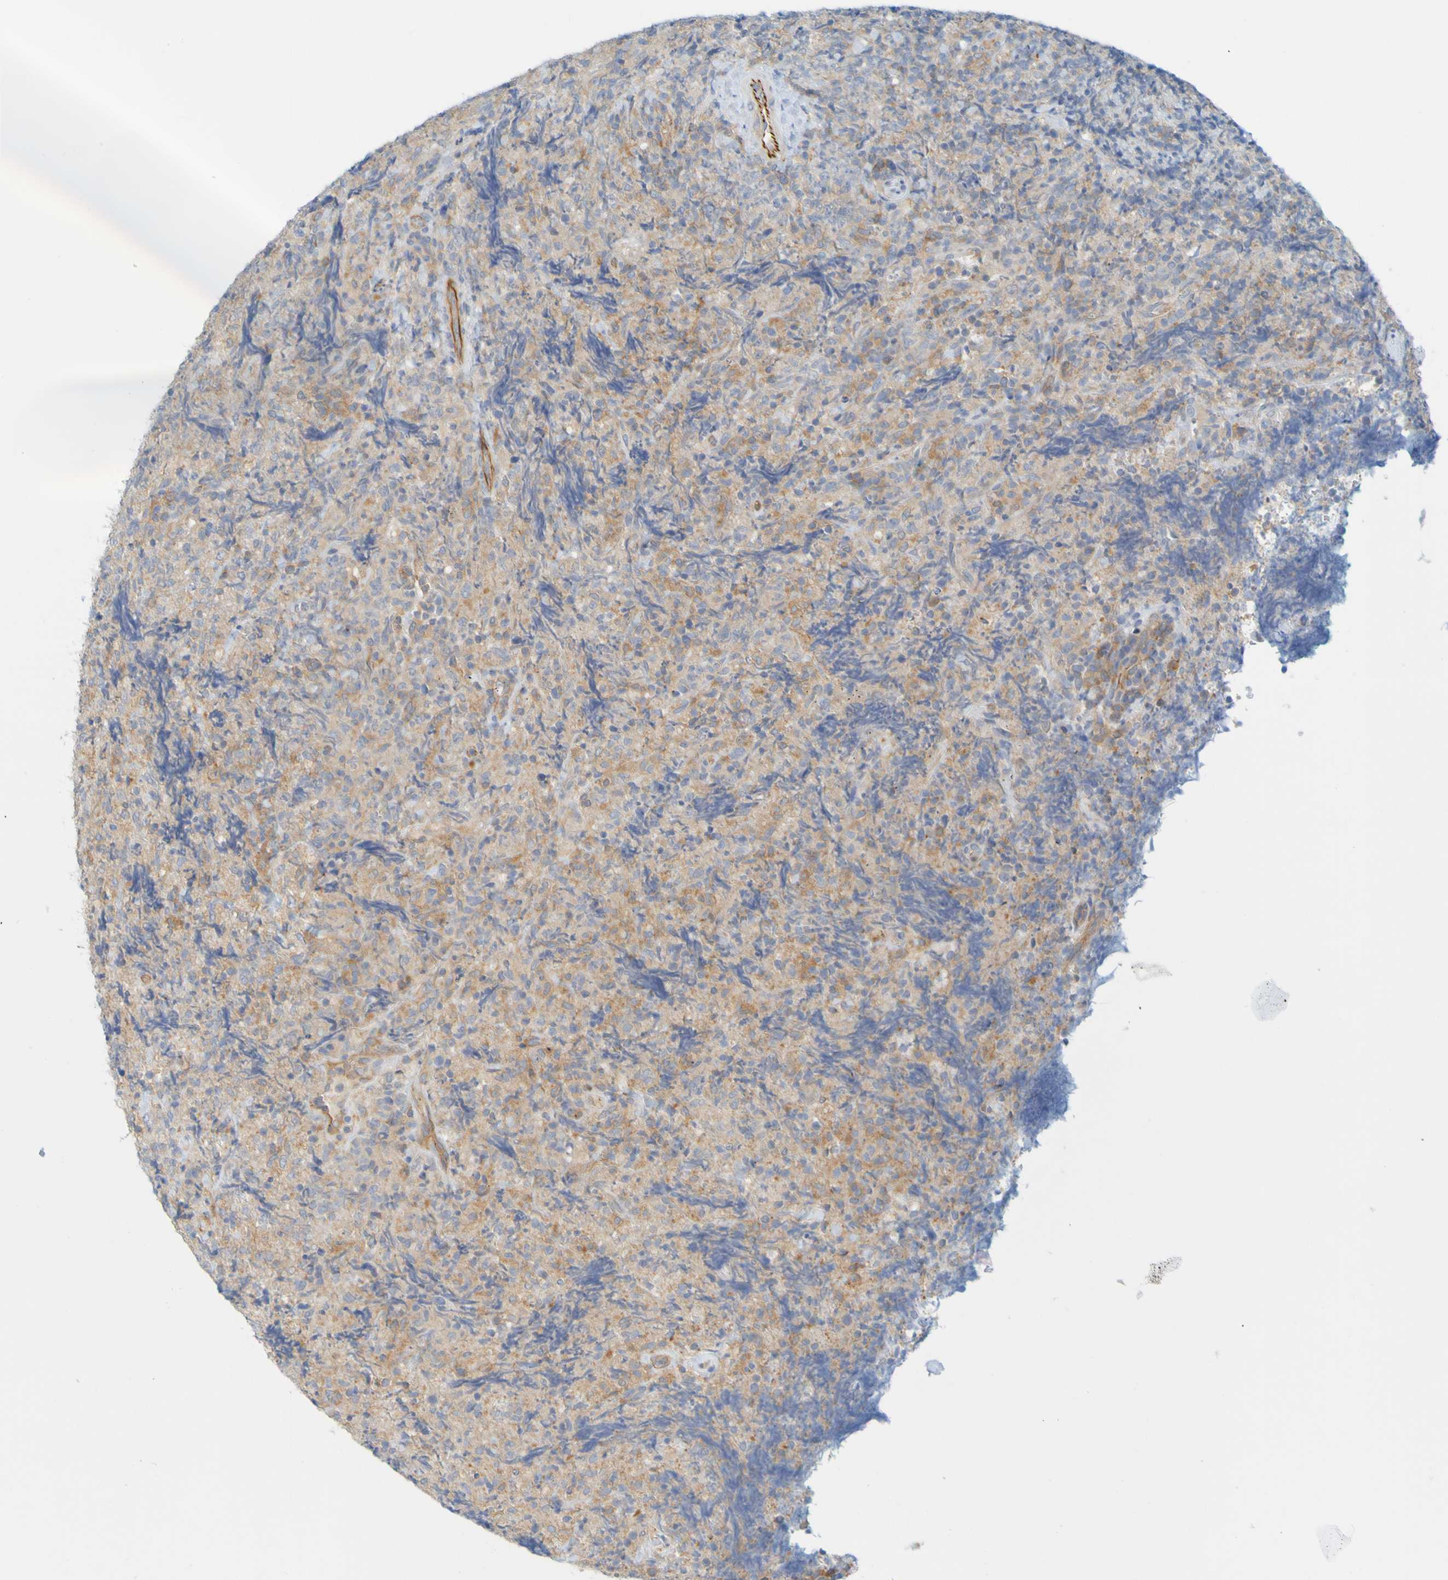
{"staining": {"intensity": "weak", "quantity": ">75%", "location": "cytoplasmic/membranous"}, "tissue": "lymphoma", "cell_type": "Tumor cells", "image_type": "cancer", "snomed": [{"axis": "morphology", "description": "Malignant lymphoma, non-Hodgkin's type, High grade"}, {"axis": "topography", "description": "Tonsil"}], "caption": "This photomicrograph reveals immunohistochemistry staining of malignant lymphoma, non-Hodgkin's type (high-grade), with low weak cytoplasmic/membranous positivity in about >75% of tumor cells.", "gene": "APPL1", "patient": {"sex": "female", "age": 36}}